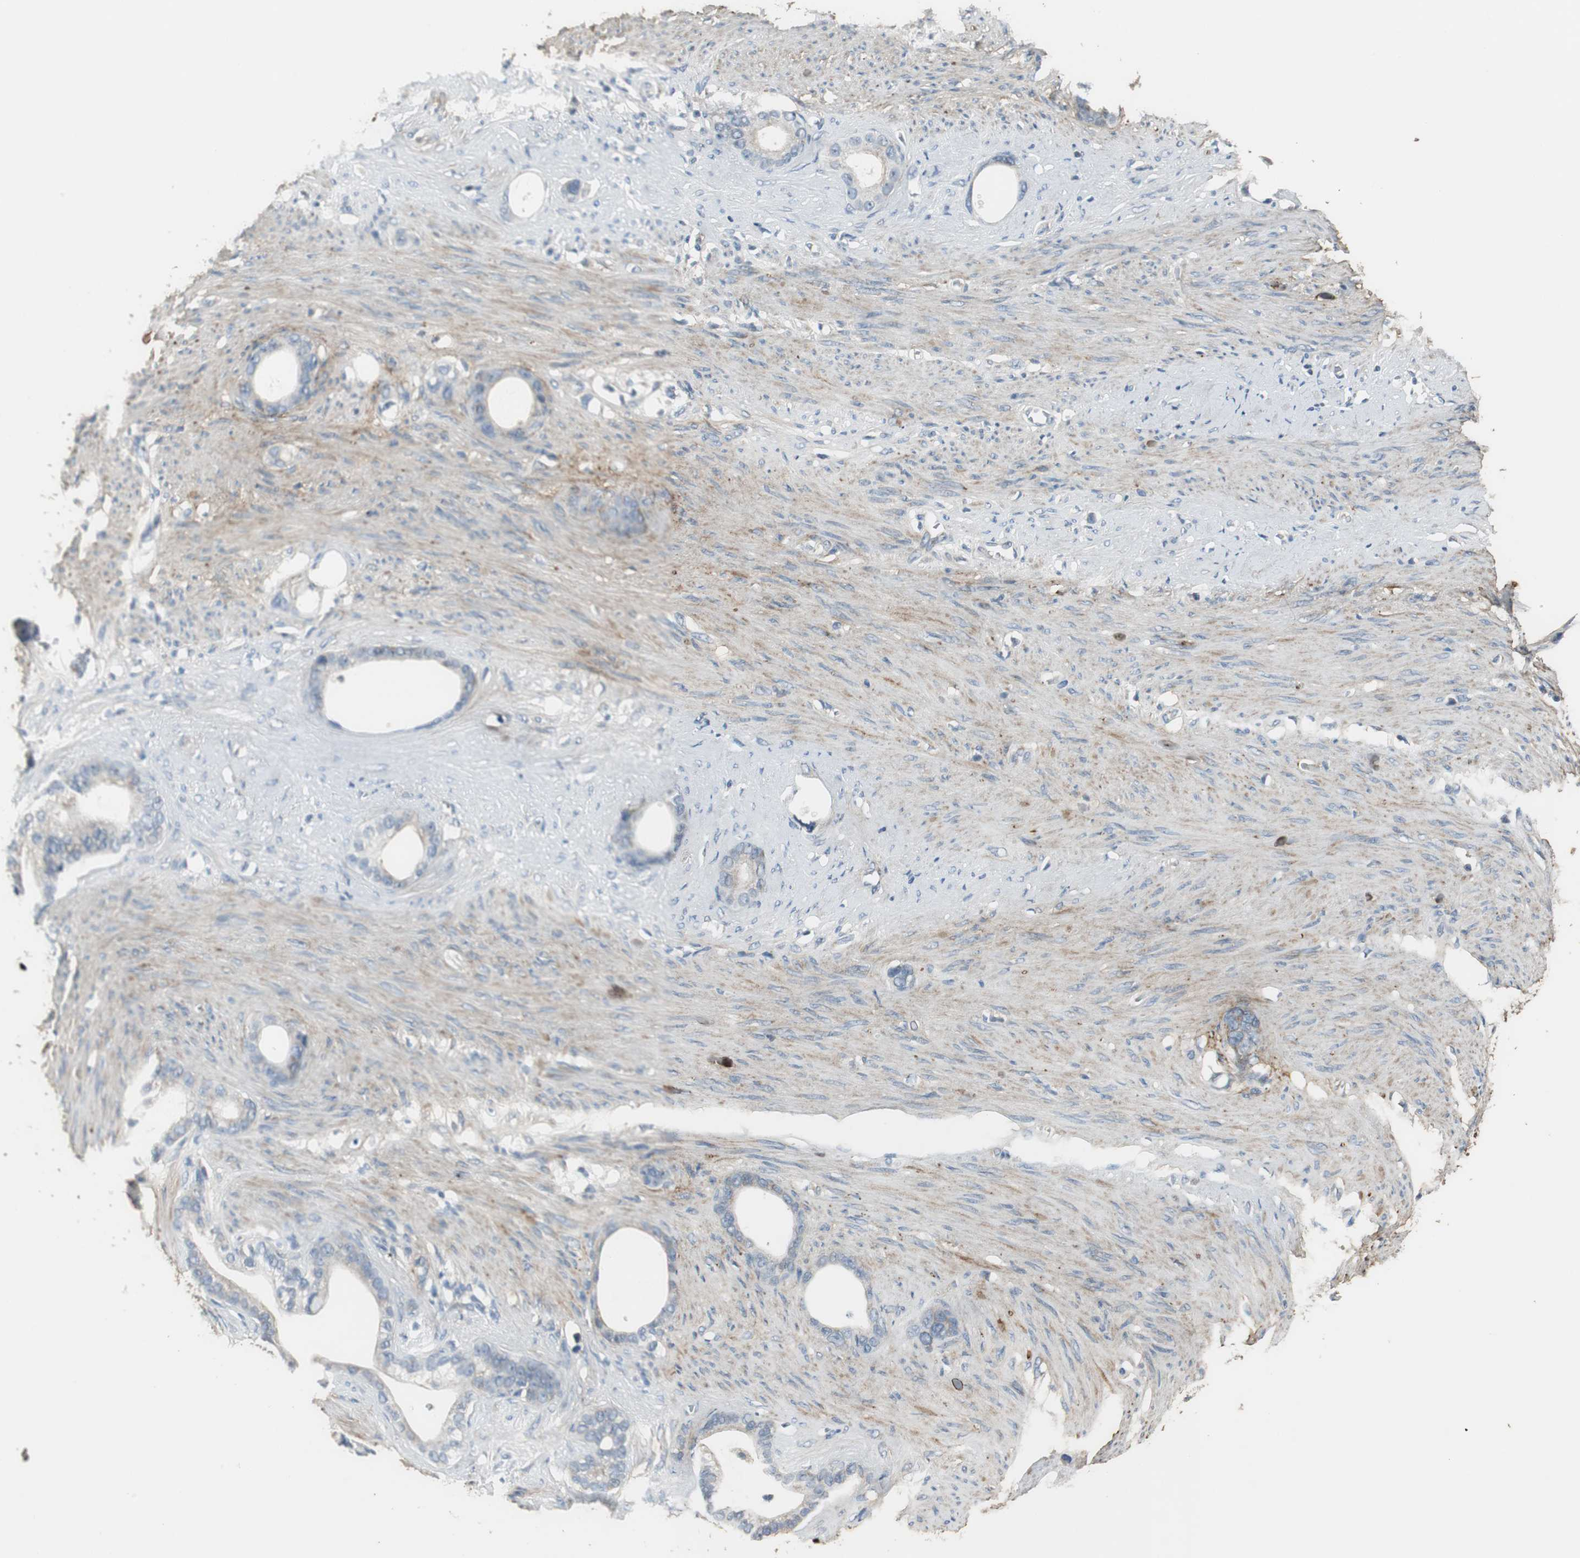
{"staining": {"intensity": "weak", "quantity": "<25%", "location": "cytoplasmic/membranous"}, "tissue": "stomach cancer", "cell_type": "Tumor cells", "image_type": "cancer", "snomed": [{"axis": "morphology", "description": "Adenocarcinoma, NOS"}, {"axis": "topography", "description": "Stomach"}], "caption": "Tumor cells show no significant staining in adenocarcinoma (stomach).", "gene": "MSTO1", "patient": {"sex": "female", "age": 75}}